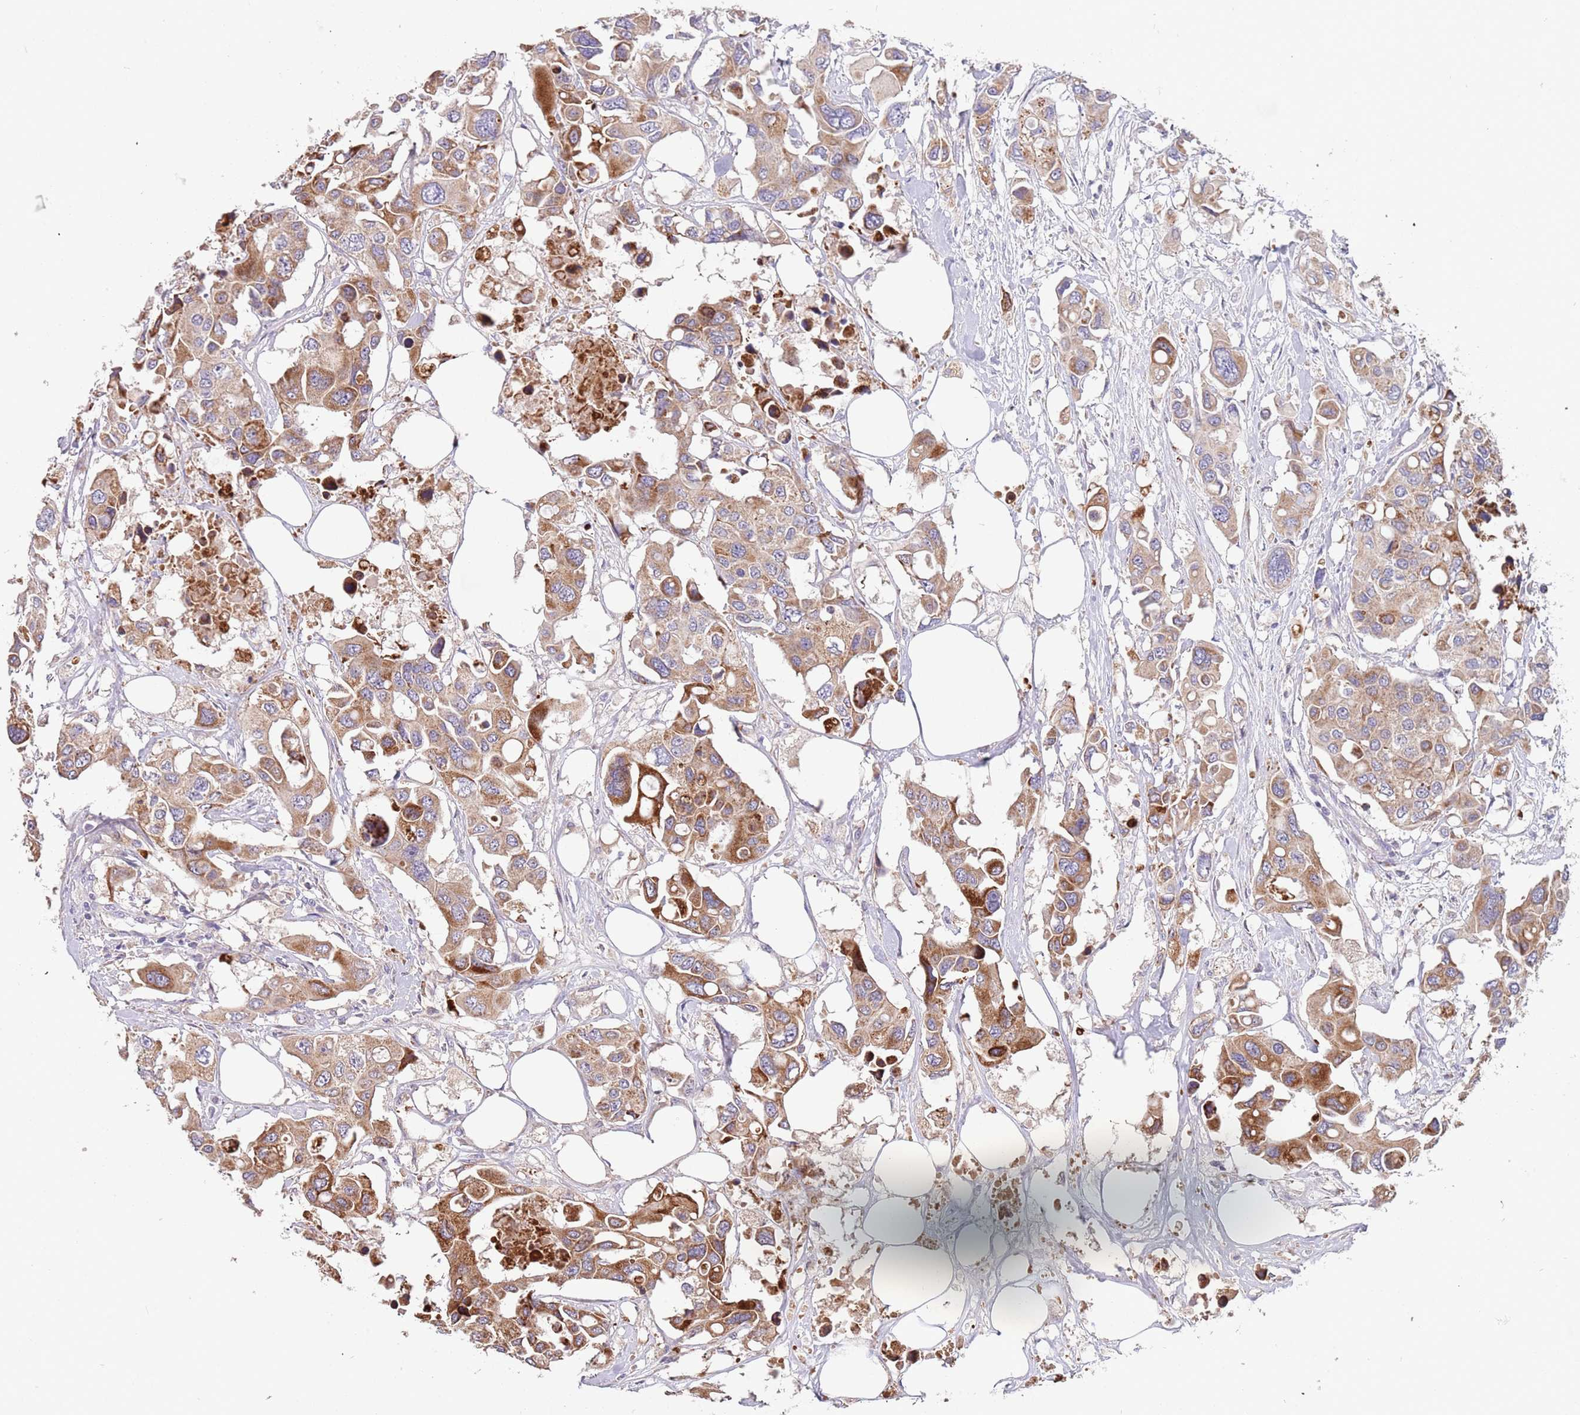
{"staining": {"intensity": "moderate", "quantity": ">75%", "location": "cytoplasmic/membranous"}, "tissue": "colorectal cancer", "cell_type": "Tumor cells", "image_type": "cancer", "snomed": [{"axis": "morphology", "description": "Adenocarcinoma, NOS"}, {"axis": "topography", "description": "Colon"}], "caption": "The immunohistochemical stain highlights moderate cytoplasmic/membranous staining in tumor cells of colorectal cancer tissue.", "gene": "ABCC10", "patient": {"sex": "male", "age": 77}}